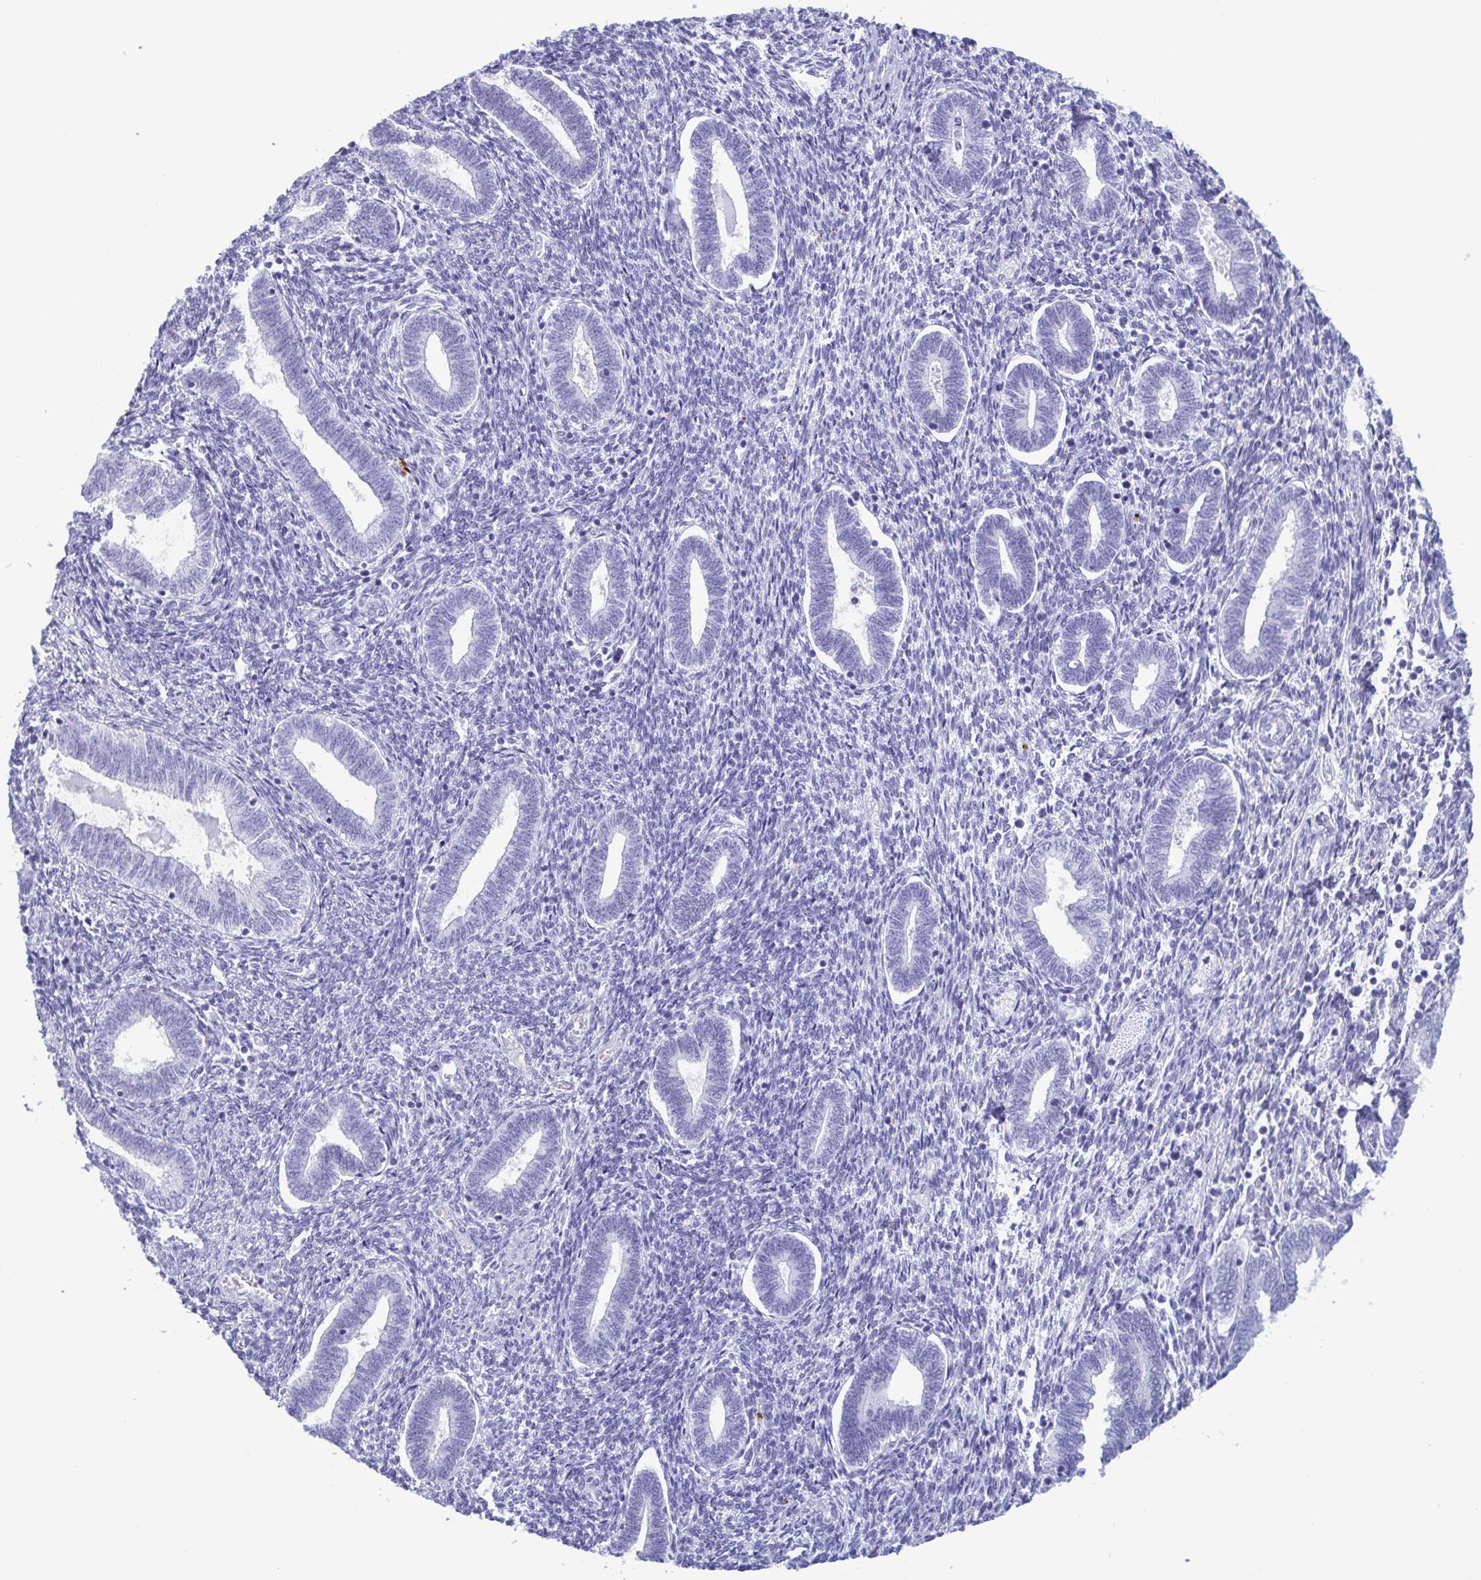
{"staining": {"intensity": "negative", "quantity": "none", "location": "none"}, "tissue": "endometrium", "cell_type": "Cells in endometrial stroma", "image_type": "normal", "snomed": [{"axis": "morphology", "description": "Normal tissue, NOS"}, {"axis": "topography", "description": "Endometrium"}], "caption": "The image displays no staining of cells in endometrial stroma in benign endometrium. (IHC, brightfield microscopy, high magnification).", "gene": "LTF", "patient": {"sex": "female", "age": 42}}